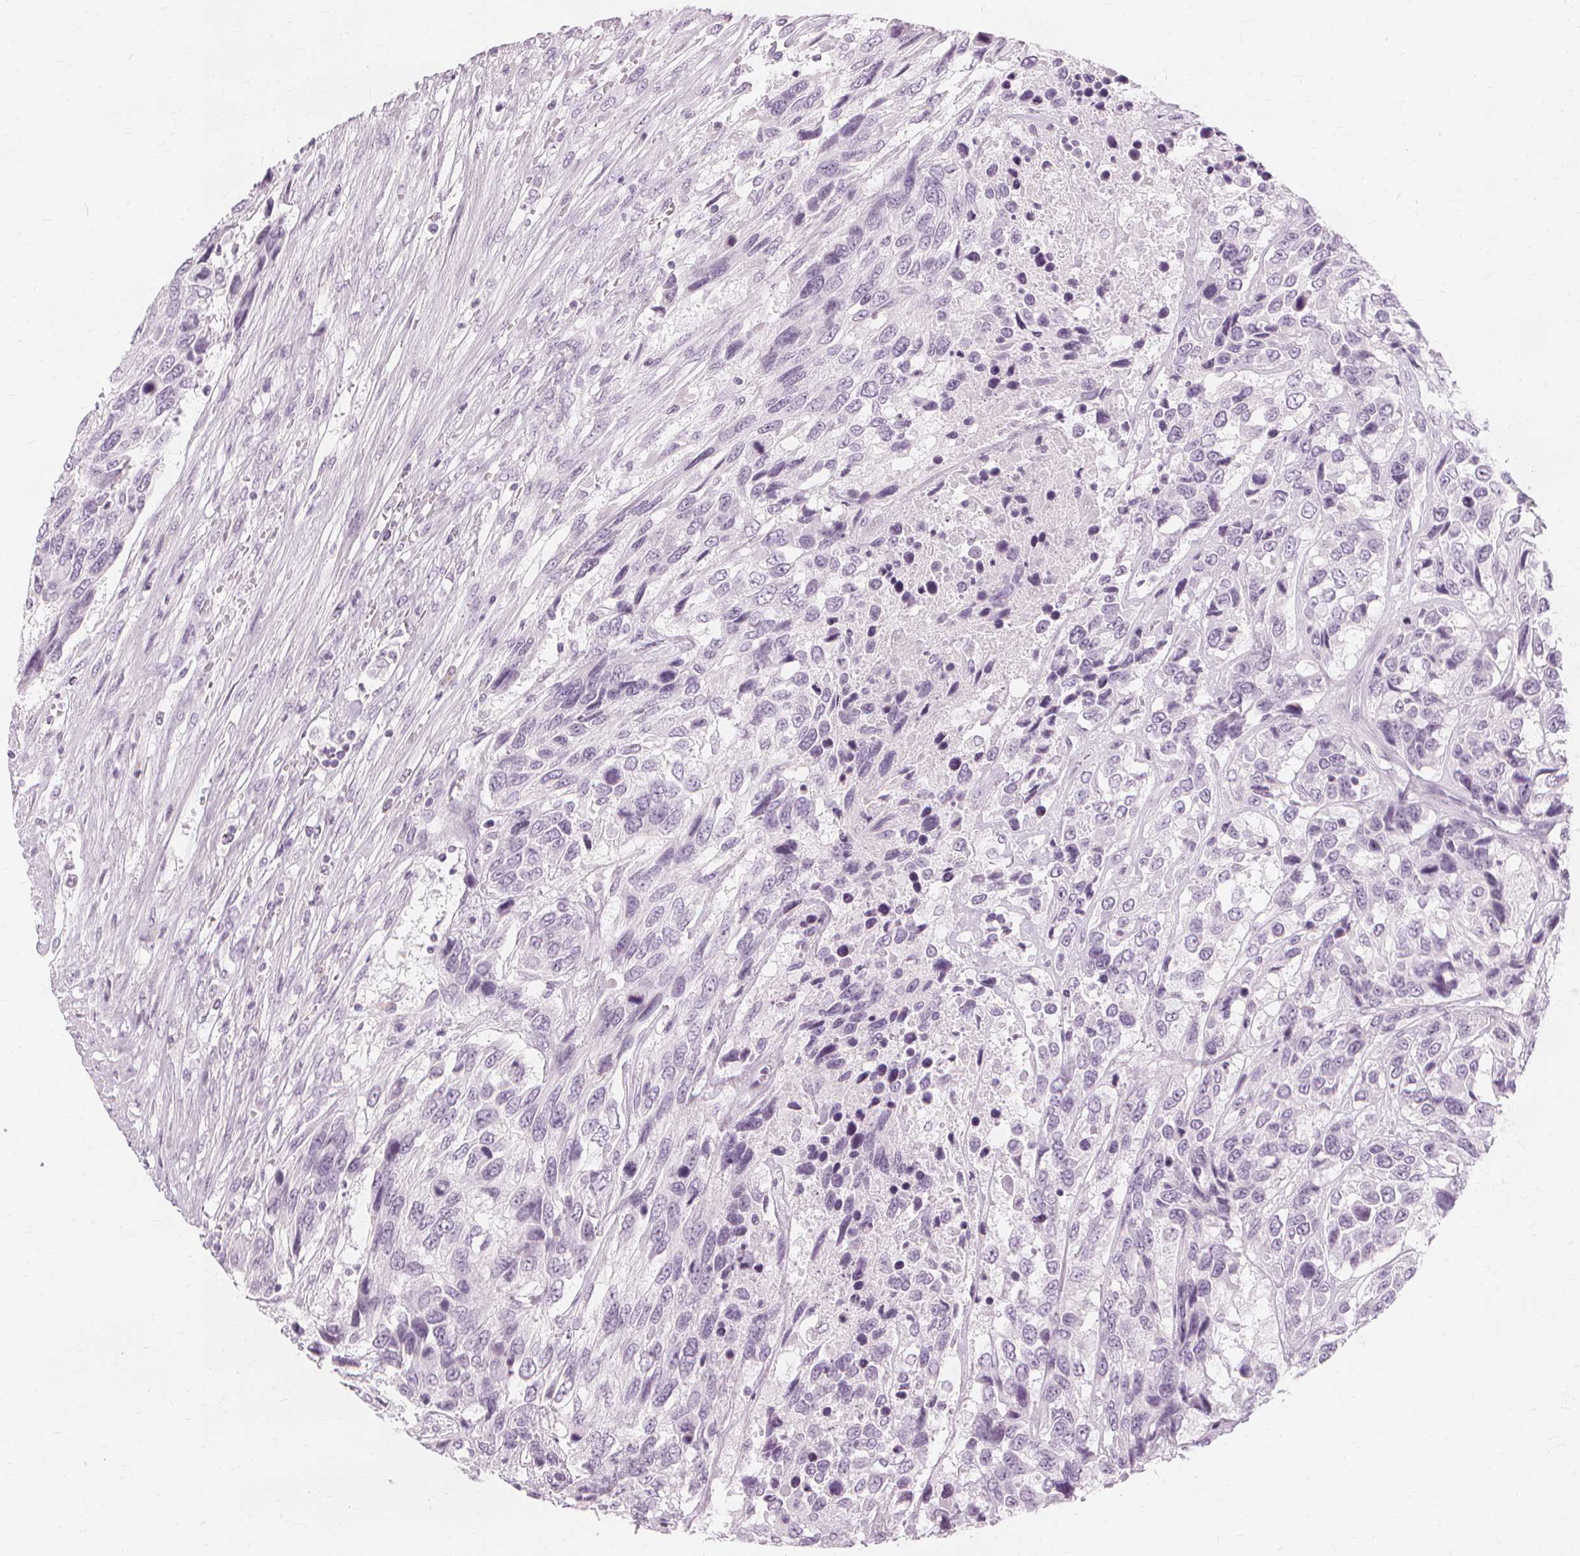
{"staining": {"intensity": "negative", "quantity": "none", "location": "none"}, "tissue": "urothelial cancer", "cell_type": "Tumor cells", "image_type": "cancer", "snomed": [{"axis": "morphology", "description": "Urothelial carcinoma, High grade"}, {"axis": "topography", "description": "Urinary bladder"}], "caption": "Histopathology image shows no protein staining in tumor cells of urothelial carcinoma (high-grade) tissue.", "gene": "TFF1", "patient": {"sex": "female", "age": 70}}